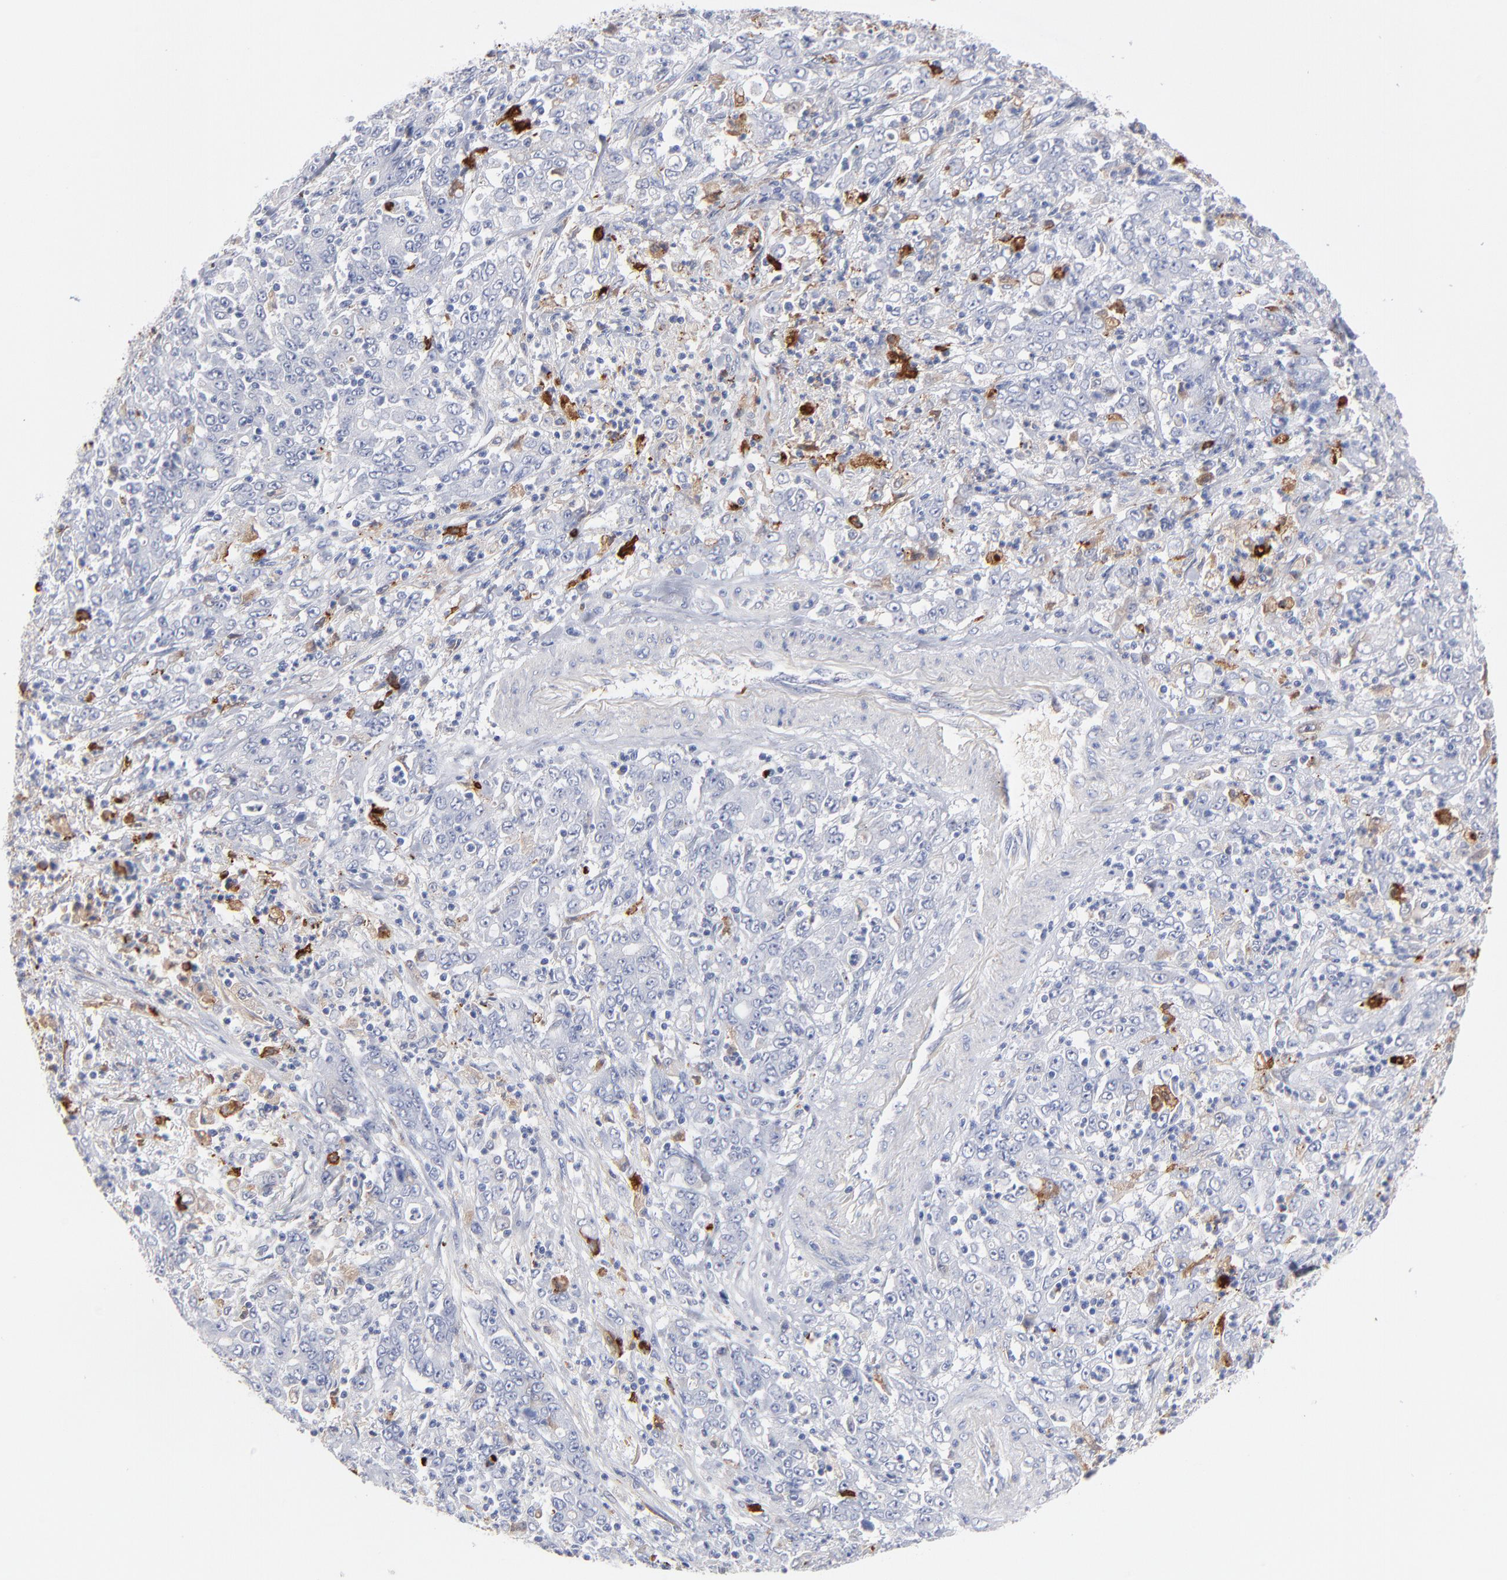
{"staining": {"intensity": "negative", "quantity": "none", "location": "none"}, "tissue": "stomach cancer", "cell_type": "Tumor cells", "image_type": "cancer", "snomed": [{"axis": "morphology", "description": "Adenocarcinoma, NOS"}, {"axis": "topography", "description": "Stomach, lower"}], "caption": "This is an immunohistochemistry (IHC) micrograph of adenocarcinoma (stomach). There is no staining in tumor cells.", "gene": "APOH", "patient": {"sex": "female", "age": 71}}